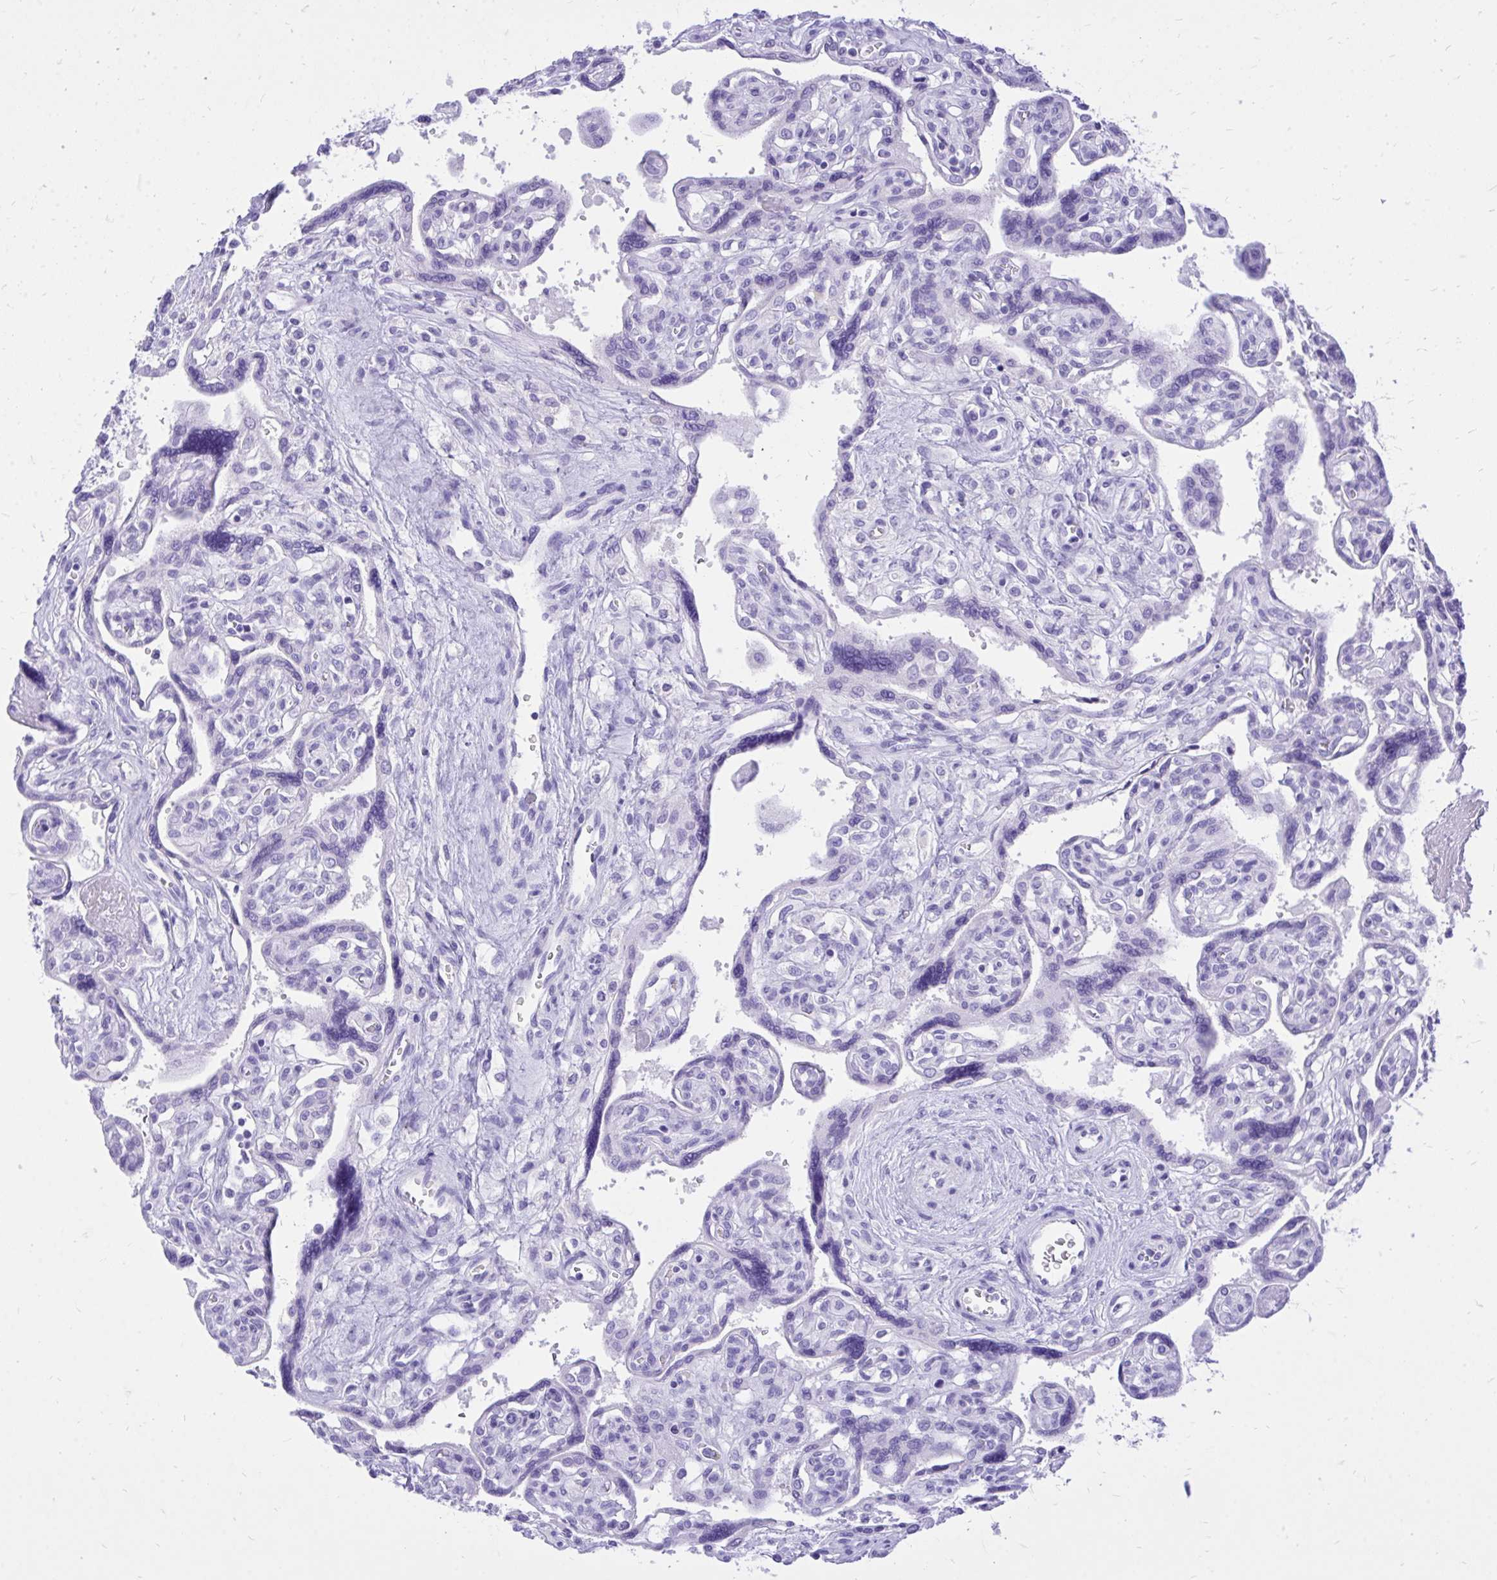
{"staining": {"intensity": "negative", "quantity": "none", "location": "none"}, "tissue": "placenta", "cell_type": "Decidual cells", "image_type": "normal", "snomed": [{"axis": "morphology", "description": "Normal tissue, NOS"}, {"axis": "topography", "description": "Placenta"}], "caption": "This is a histopathology image of immunohistochemistry staining of benign placenta, which shows no expression in decidual cells.", "gene": "MON1A", "patient": {"sex": "female", "age": 39}}